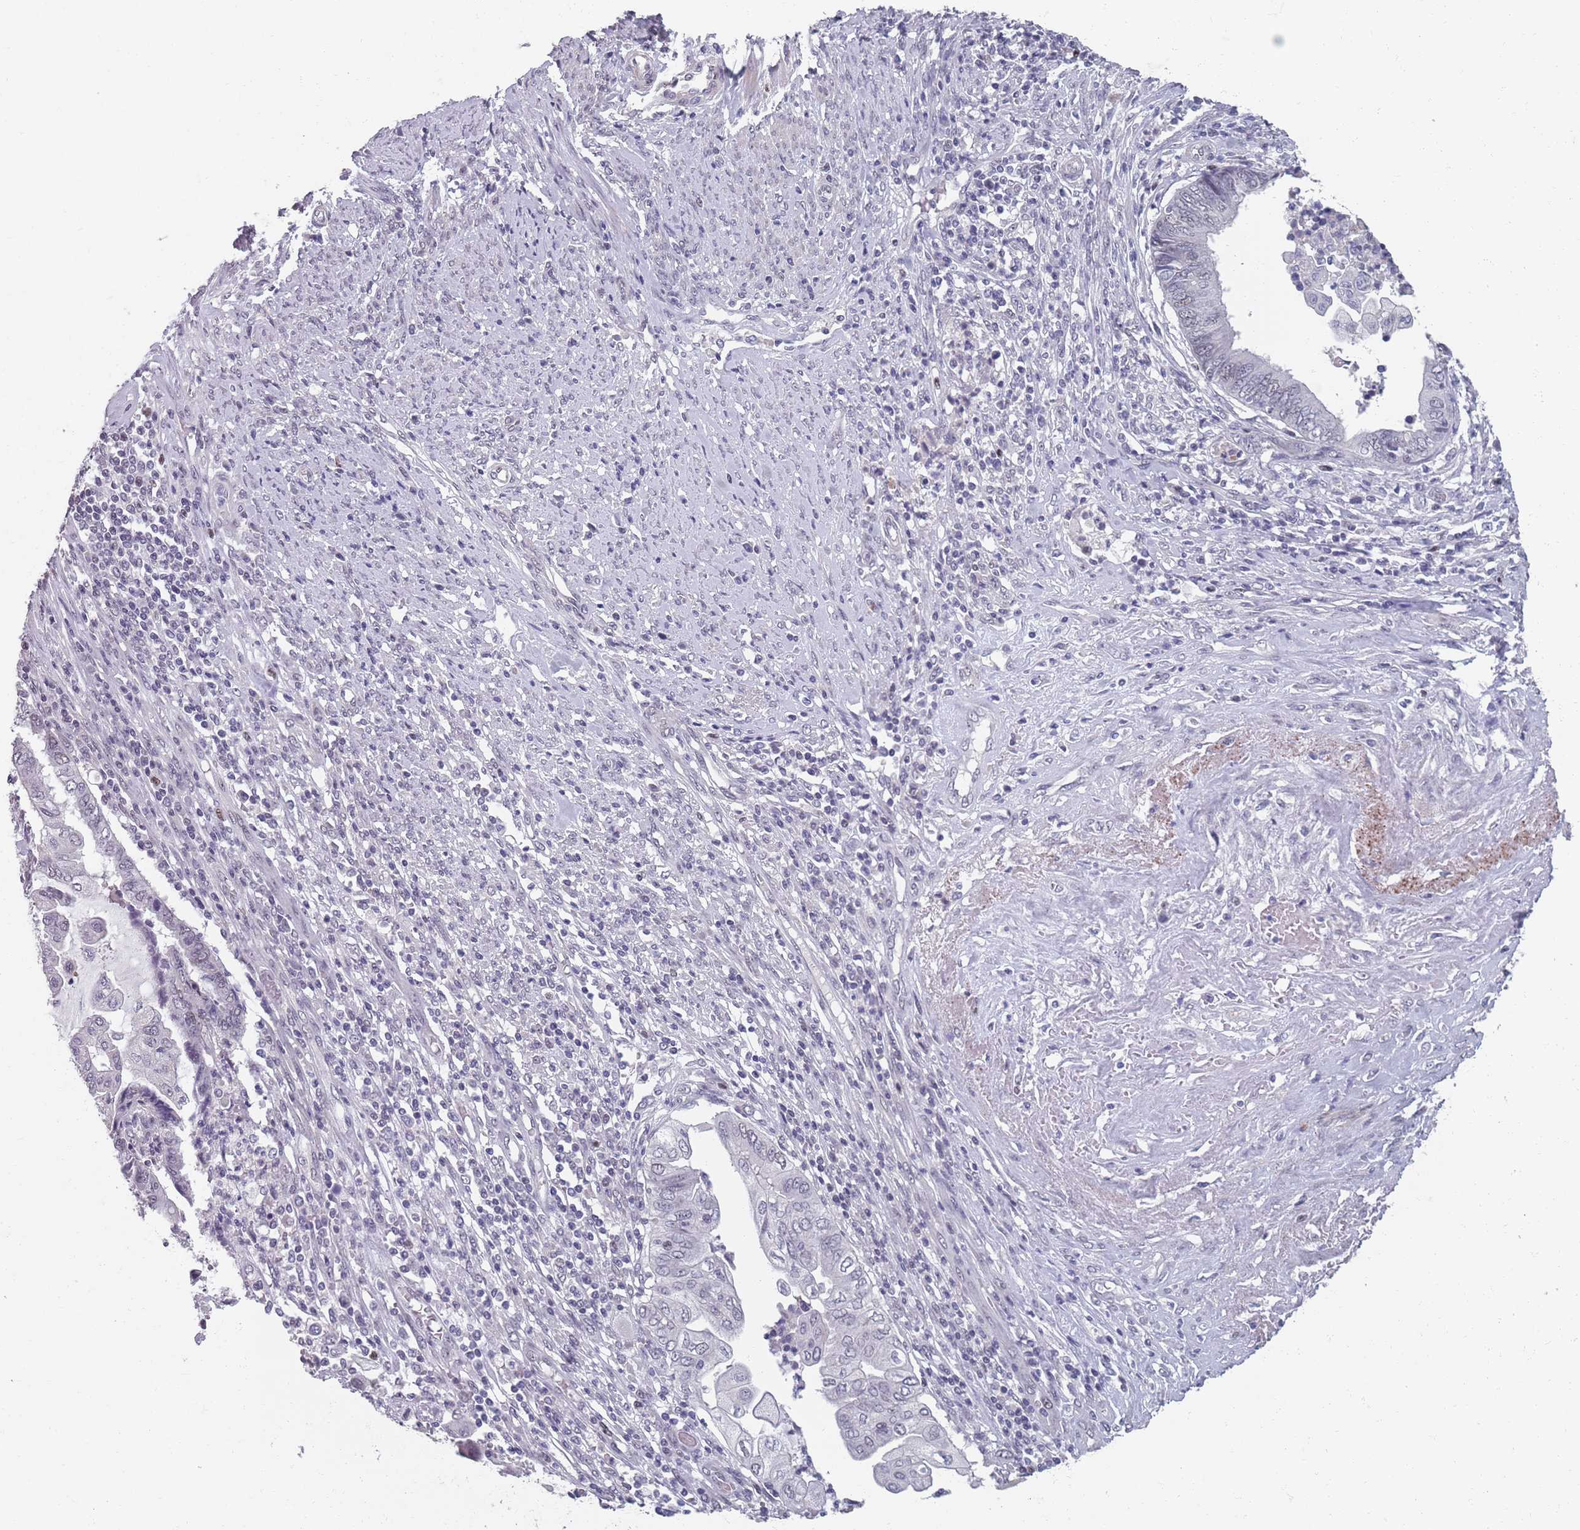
{"staining": {"intensity": "negative", "quantity": "none", "location": "none"}, "tissue": "endometrial cancer", "cell_type": "Tumor cells", "image_type": "cancer", "snomed": [{"axis": "morphology", "description": "Adenocarcinoma, NOS"}, {"axis": "topography", "description": "Uterus"}, {"axis": "topography", "description": "Endometrium"}], "caption": "Tumor cells show no significant positivity in endometrial cancer.", "gene": "SAMD1", "patient": {"sex": "female", "age": 70}}